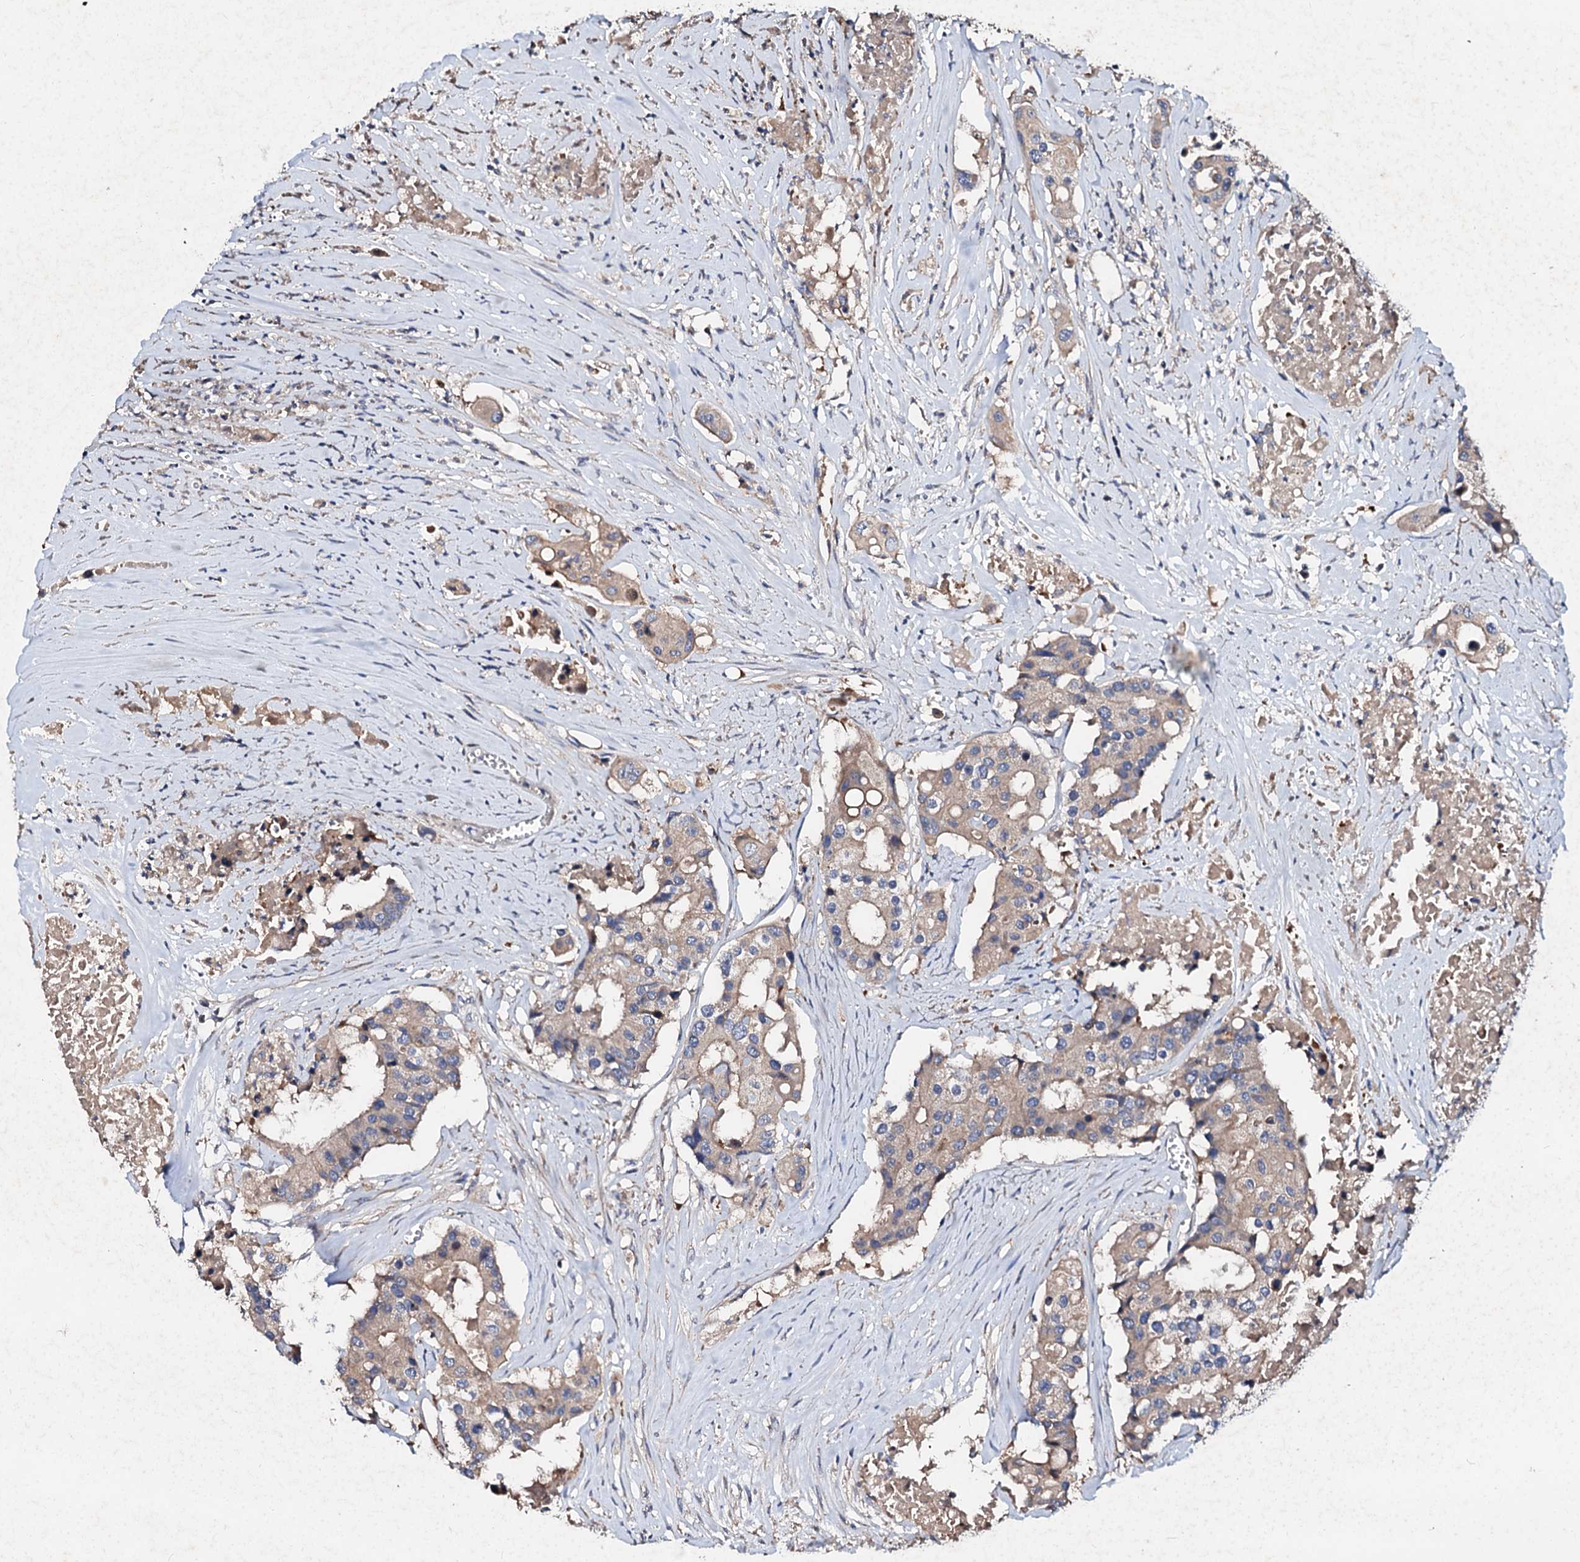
{"staining": {"intensity": "weak", "quantity": "<25%", "location": "cytoplasmic/membranous"}, "tissue": "colorectal cancer", "cell_type": "Tumor cells", "image_type": "cancer", "snomed": [{"axis": "morphology", "description": "Adenocarcinoma, NOS"}, {"axis": "topography", "description": "Colon"}], "caption": "Protein analysis of colorectal cancer (adenocarcinoma) shows no significant positivity in tumor cells. Brightfield microscopy of IHC stained with DAB (3,3'-diaminobenzidine) (brown) and hematoxylin (blue), captured at high magnification.", "gene": "FIBIN", "patient": {"sex": "male", "age": 77}}